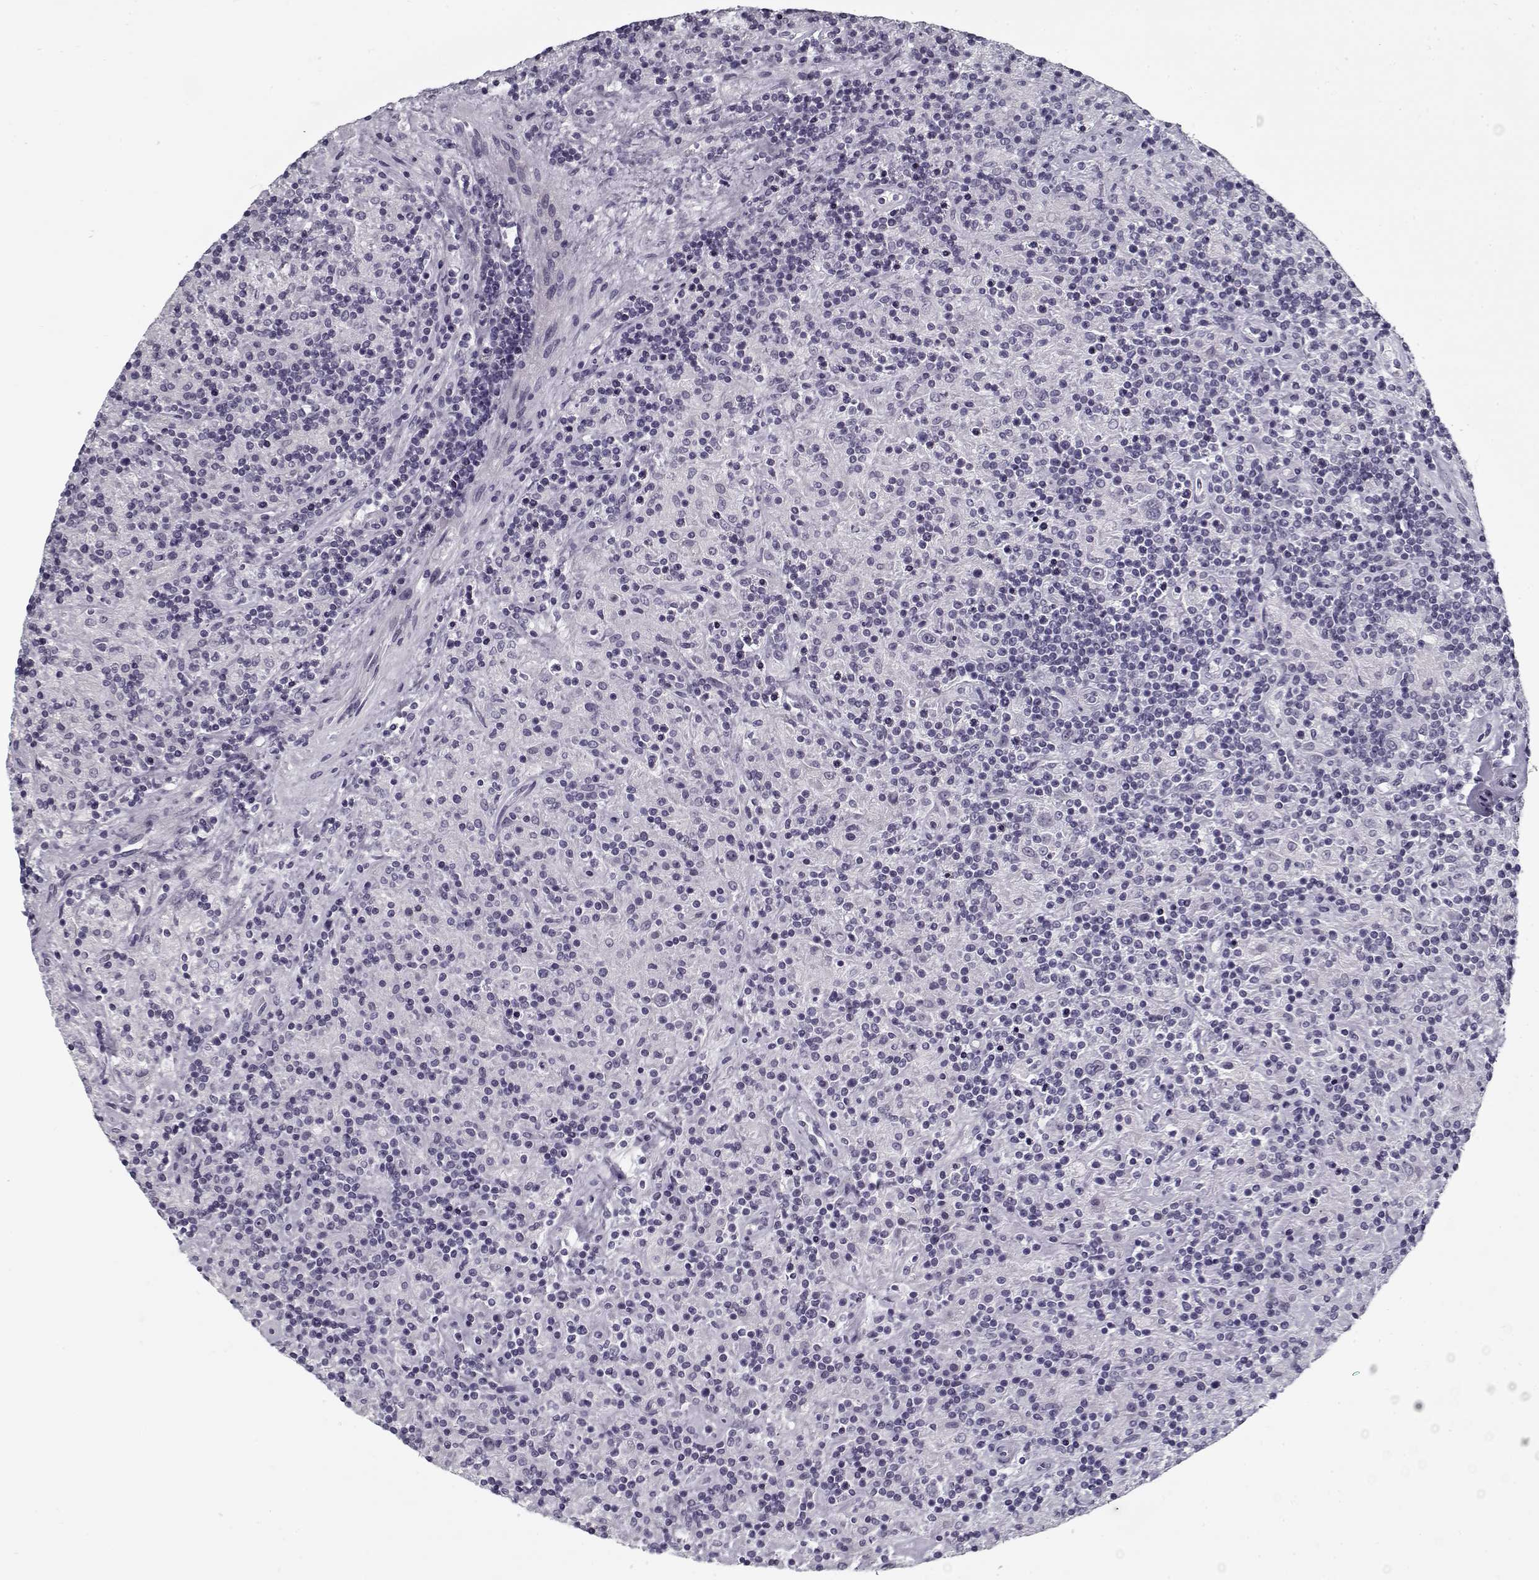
{"staining": {"intensity": "negative", "quantity": "none", "location": "none"}, "tissue": "lymphoma", "cell_type": "Tumor cells", "image_type": "cancer", "snomed": [{"axis": "morphology", "description": "Hodgkin's disease, NOS"}, {"axis": "topography", "description": "Lymph node"}], "caption": "Tumor cells are negative for brown protein staining in Hodgkin's disease. (Brightfield microscopy of DAB (3,3'-diaminobenzidine) immunohistochemistry at high magnification).", "gene": "SPACA9", "patient": {"sex": "male", "age": 70}}